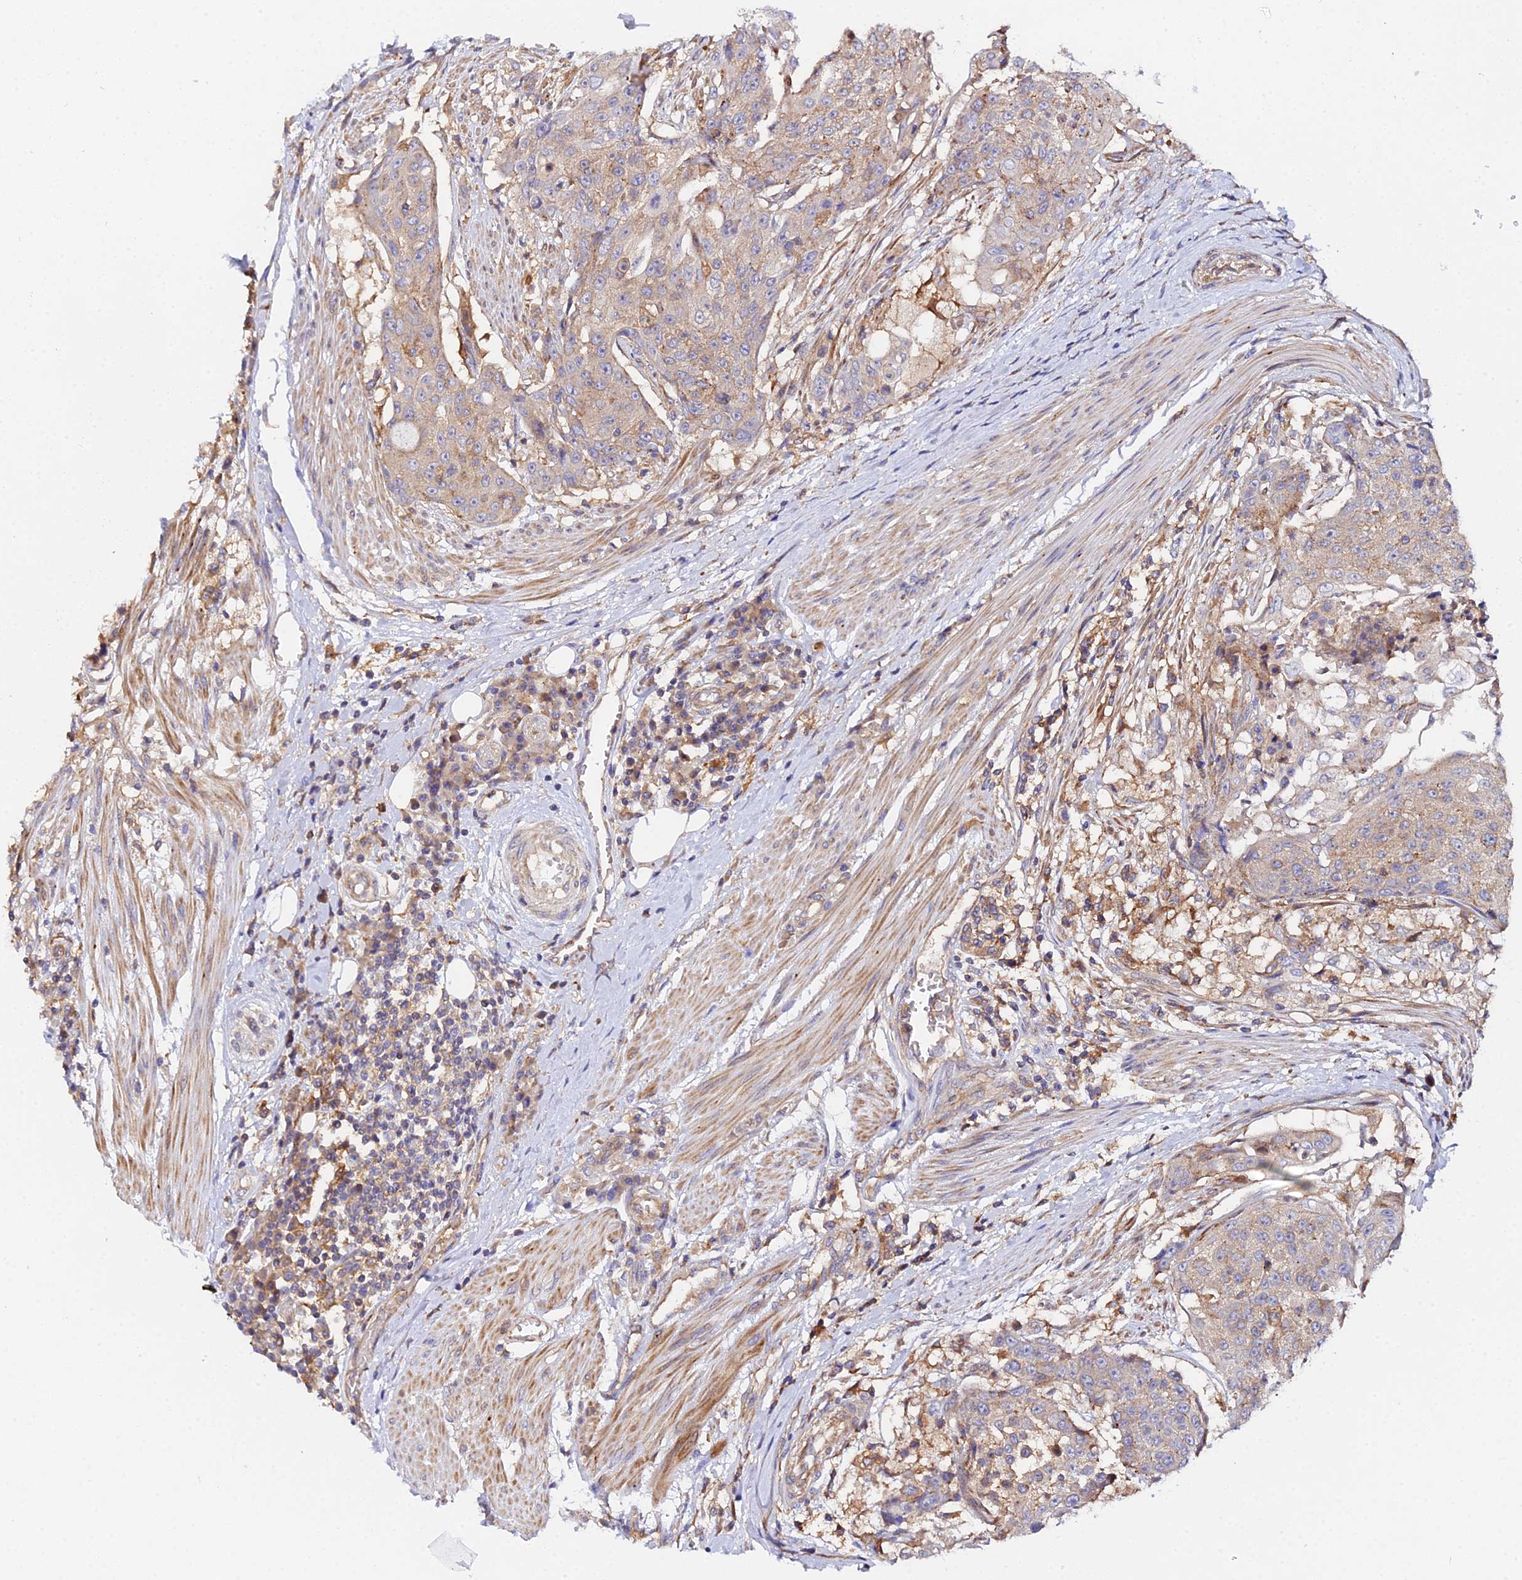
{"staining": {"intensity": "weak", "quantity": "25%-75%", "location": "cytoplasmic/membranous"}, "tissue": "urothelial cancer", "cell_type": "Tumor cells", "image_type": "cancer", "snomed": [{"axis": "morphology", "description": "Urothelial carcinoma, High grade"}, {"axis": "topography", "description": "Urinary bladder"}], "caption": "A photomicrograph of human urothelial cancer stained for a protein displays weak cytoplasmic/membranous brown staining in tumor cells.", "gene": "GNG5B", "patient": {"sex": "female", "age": 63}}